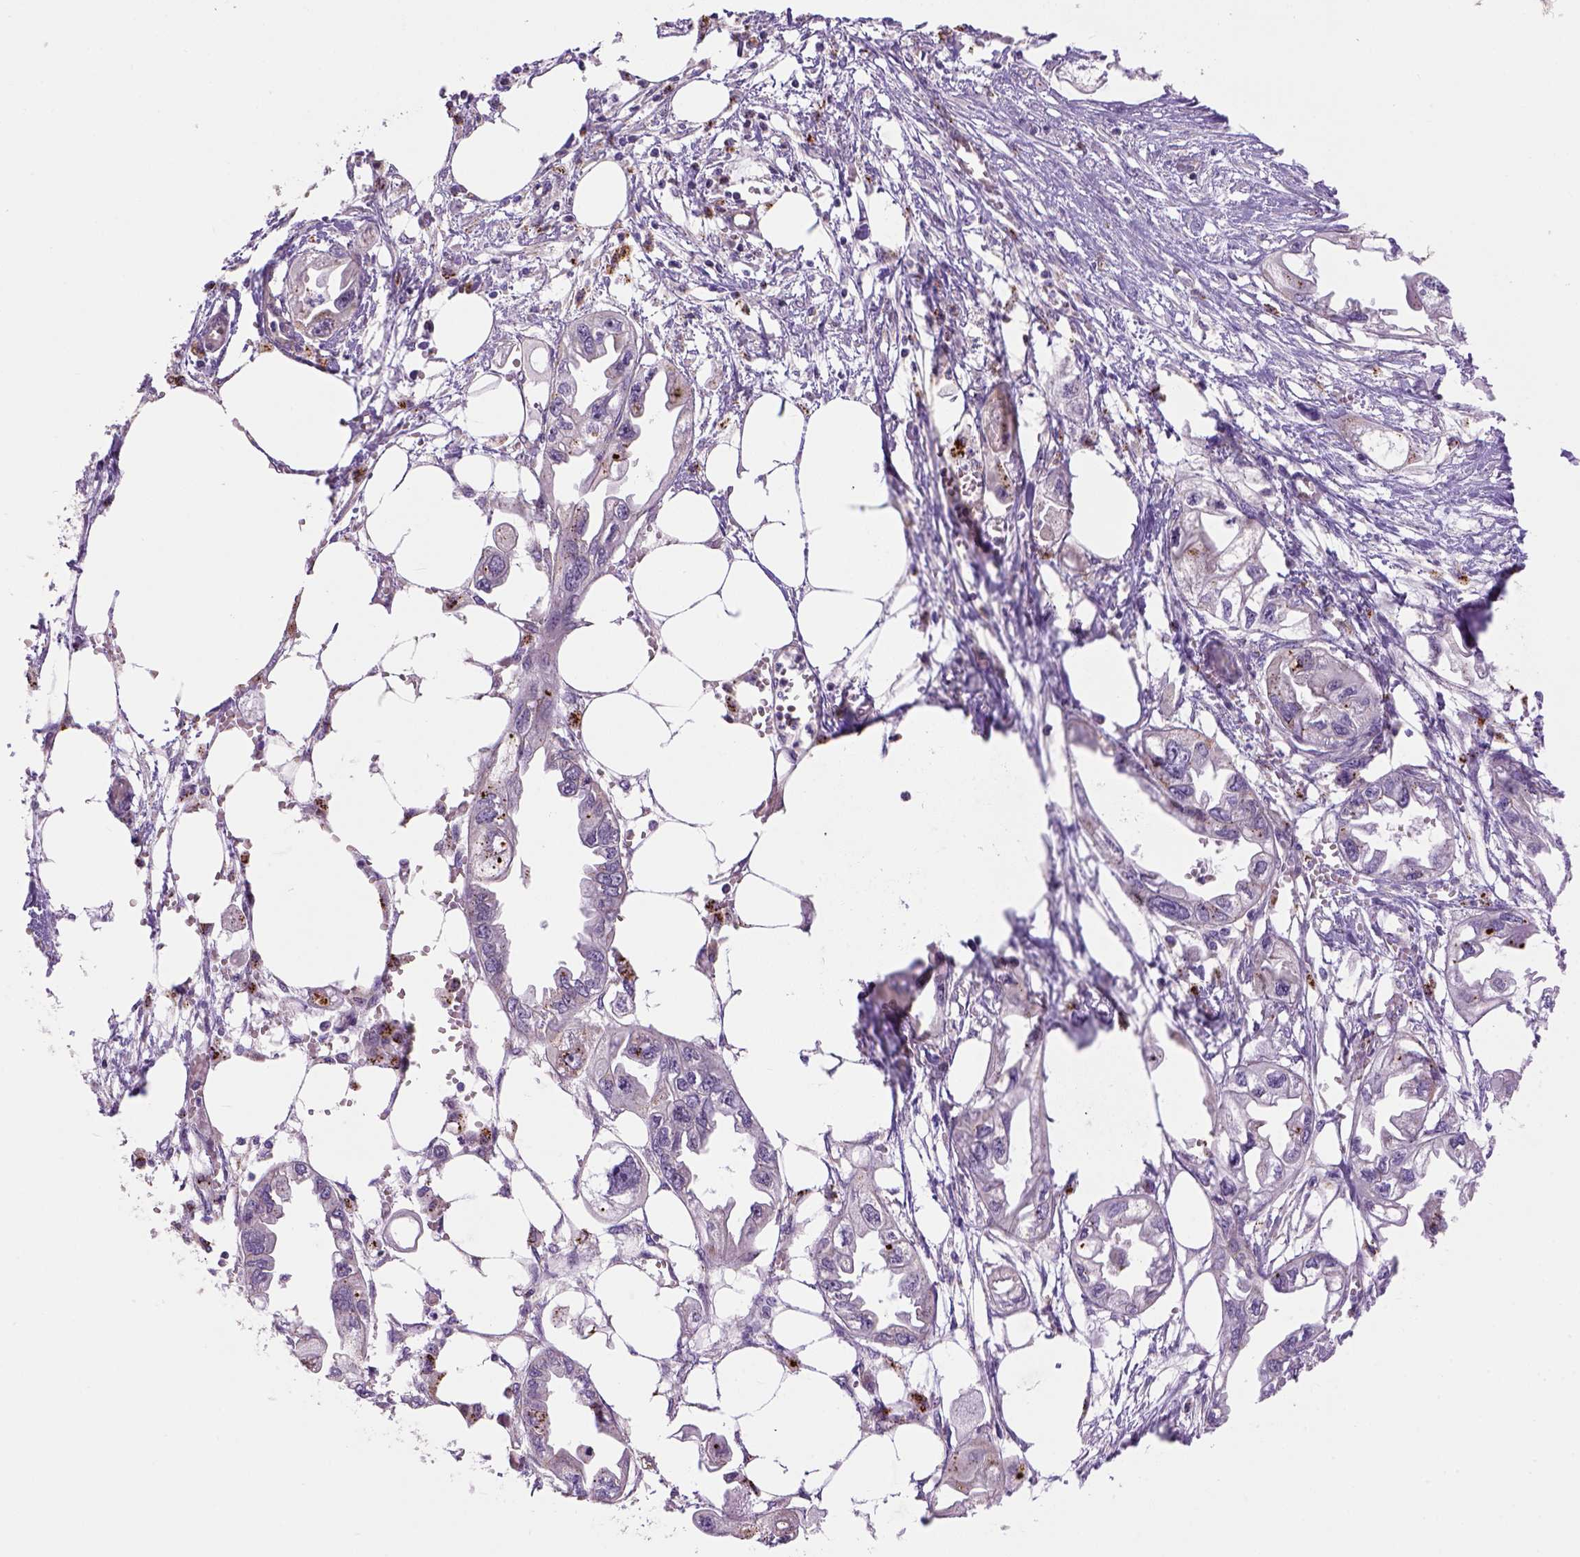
{"staining": {"intensity": "negative", "quantity": "none", "location": "none"}, "tissue": "endometrial cancer", "cell_type": "Tumor cells", "image_type": "cancer", "snomed": [{"axis": "morphology", "description": "Adenocarcinoma, NOS"}, {"axis": "morphology", "description": "Adenocarcinoma, metastatic, NOS"}, {"axis": "topography", "description": "Adipose tissue"}, {"axis": "topography", "description": "Endometrium"}], "caption": "Immunohistochemical staining of endometrial cancer (metastatic adenocarcinoma) displays no significant expression in tumor cells.", "gene": "KAZN", "patient": {"sex": "female", "age": 67}}